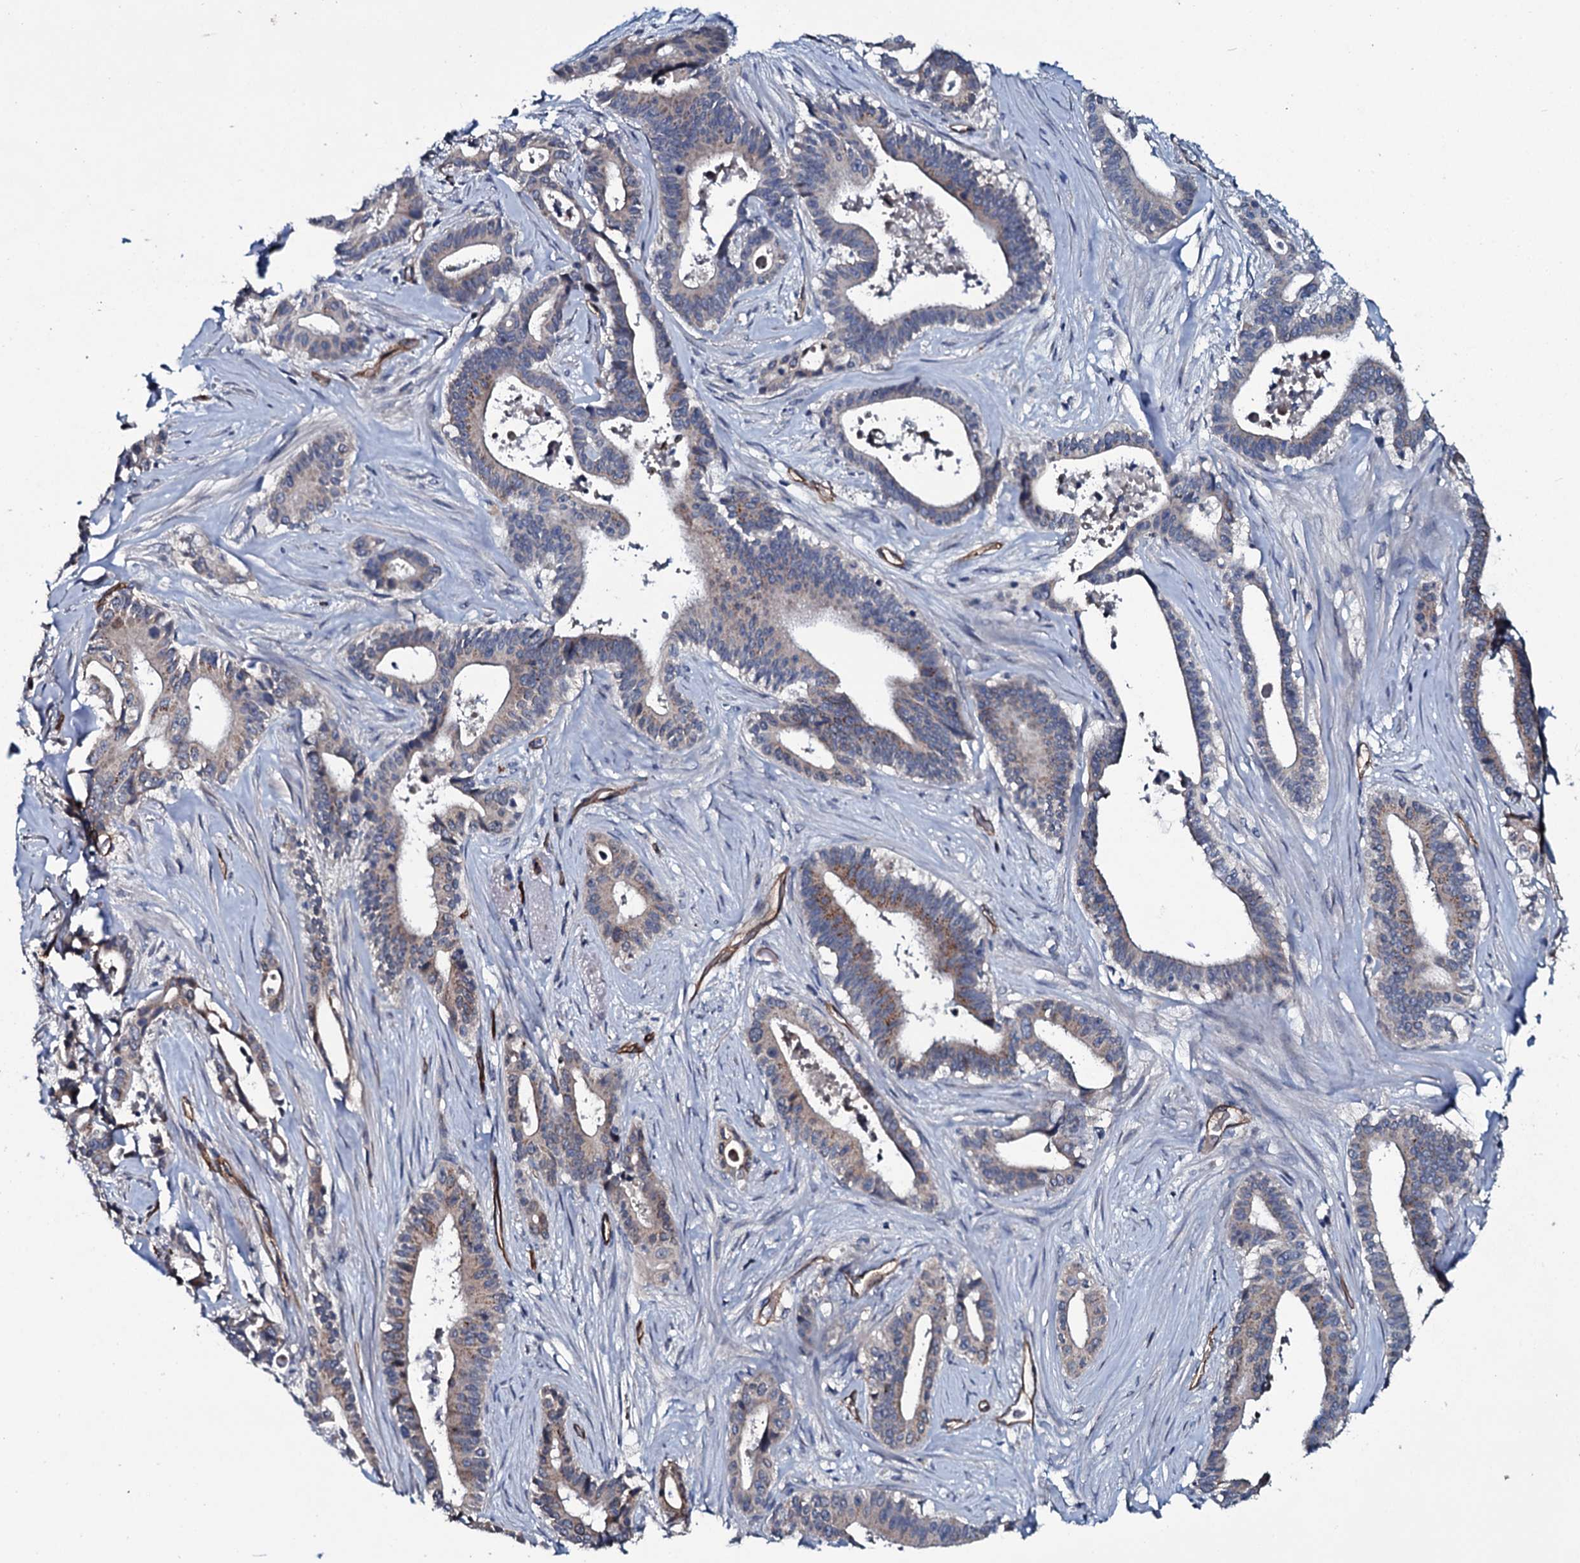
{"staining": {"intensity": "weak", "quantity": "25%-75%", "location": "cytoplasmic/membranous"}, "tissue": "pancreatic cancer", "cell_type": "Tumor cells", "image_type": "cancer", "snomed": [{"axis": "morphology", "description": "Adenocarcinoma, NOS"}, {"axis": "topography", "description": "Pancreas"}], "caption": "Immunohistochemistry (IHC) (DAB (3,3'-diaminobenzidine)) staining of pancreatic cancer shows weak cytoplasmic/membranous protein positivity in approximately 25%-75% of tumor cells.", "gene": "CLEC14A", "patient": {"sex": "female", "age": 77}}